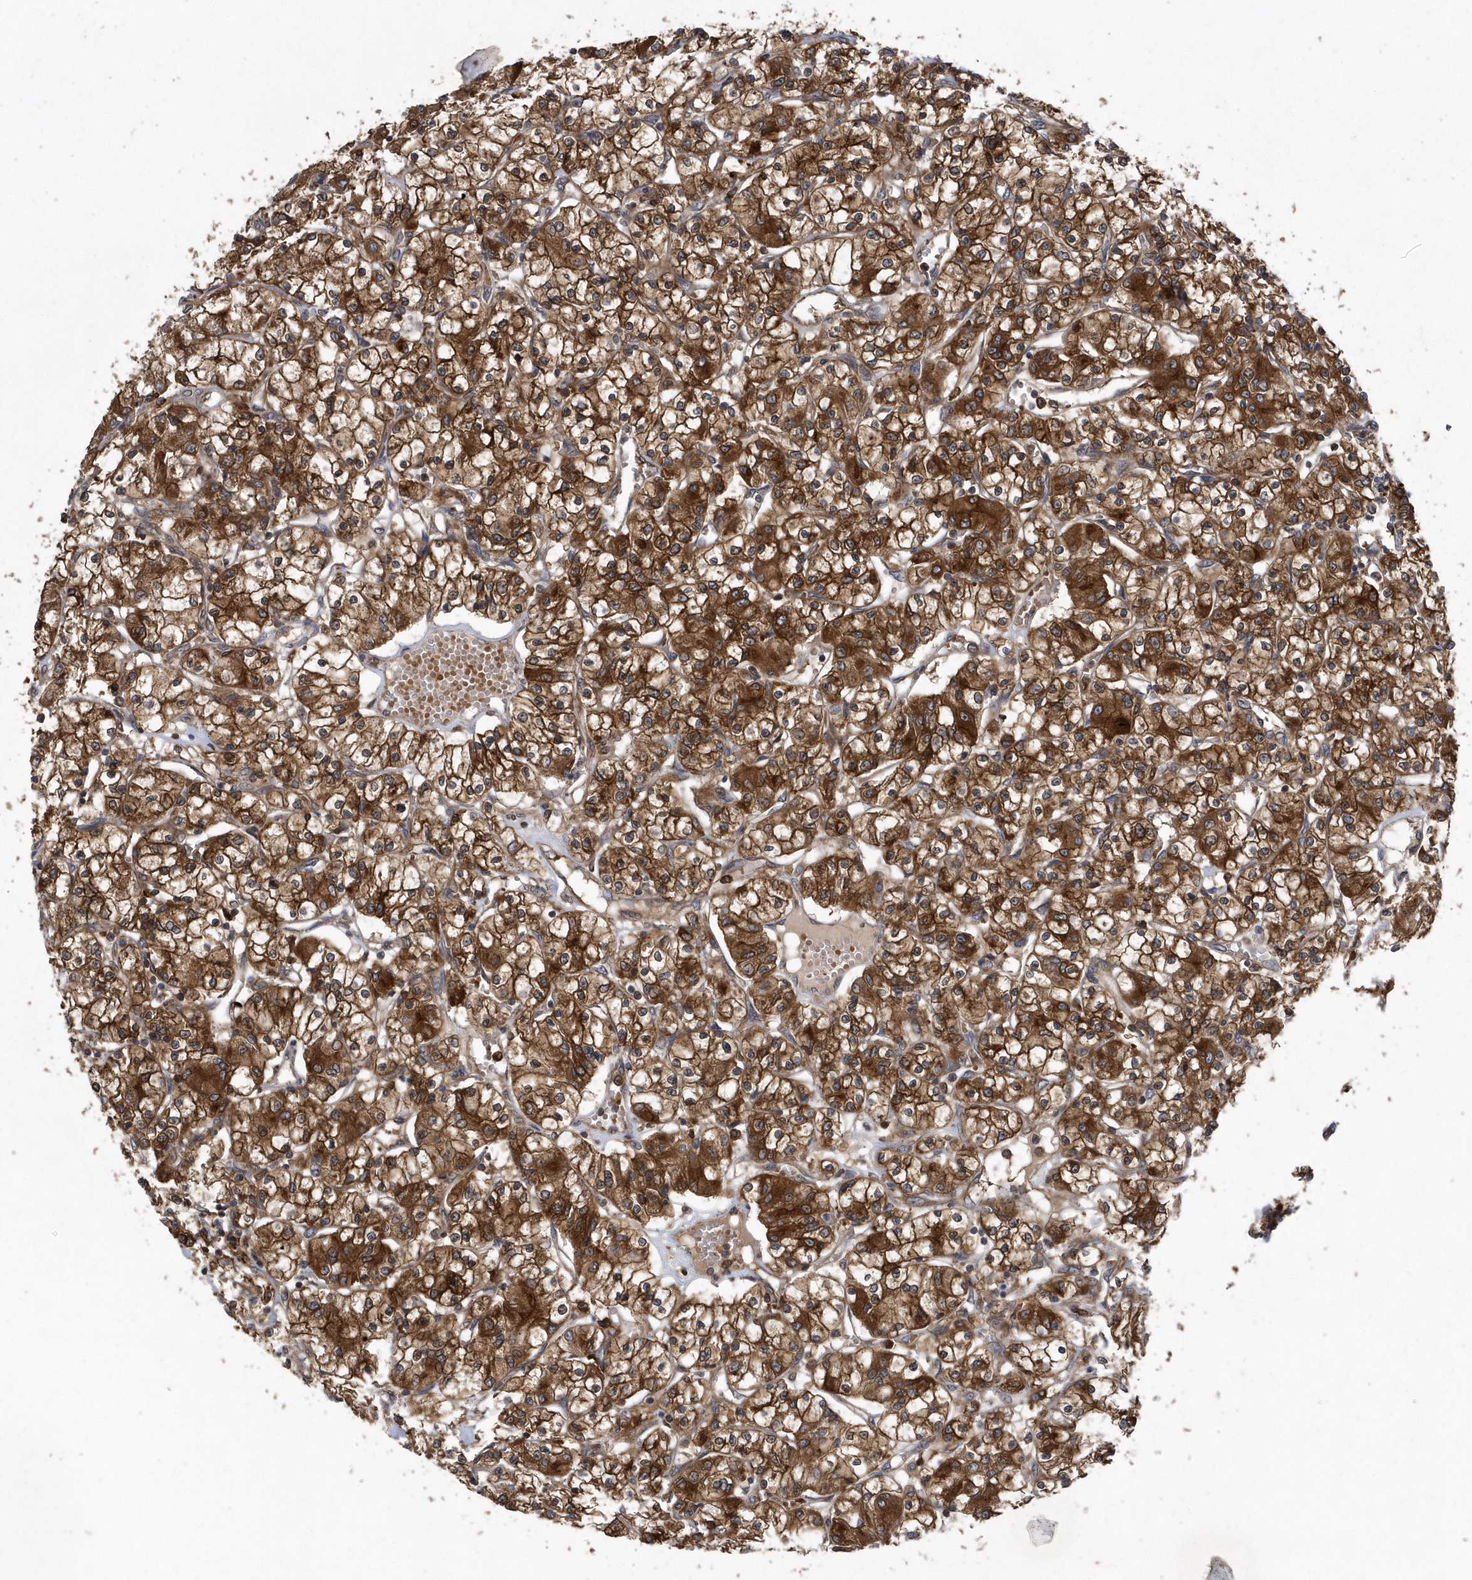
{"staining": {"intensity": "moderate", "quantity": ">75%", "location": "cytoplasmic/membranous"}, "tissue": "renal cancer", "cell_type": "Tumor cells", "image_type": "cancer", "snomed": [{"axis": "morphology", "description": "Adenocarcinoma, NOS"}, {"axis": "topography", "description": "Kidney"}], "caption": "High-magnification brightfield microscopy of renal cancer stained with DAB (3,3'-diaminobenzidine) (brown) and counterstained with hematoxylin (blue). tumor cells exhibit moderate cytoplasmic/membranous positivity is present in approximately>75% of cells. The staining is performed using DAB brown chromogen to label protein expression. The nuclei are counter-stained blue using hematoxylin.", "gene": "PAICS", "patient": {"sex": "female", "age": 59}}